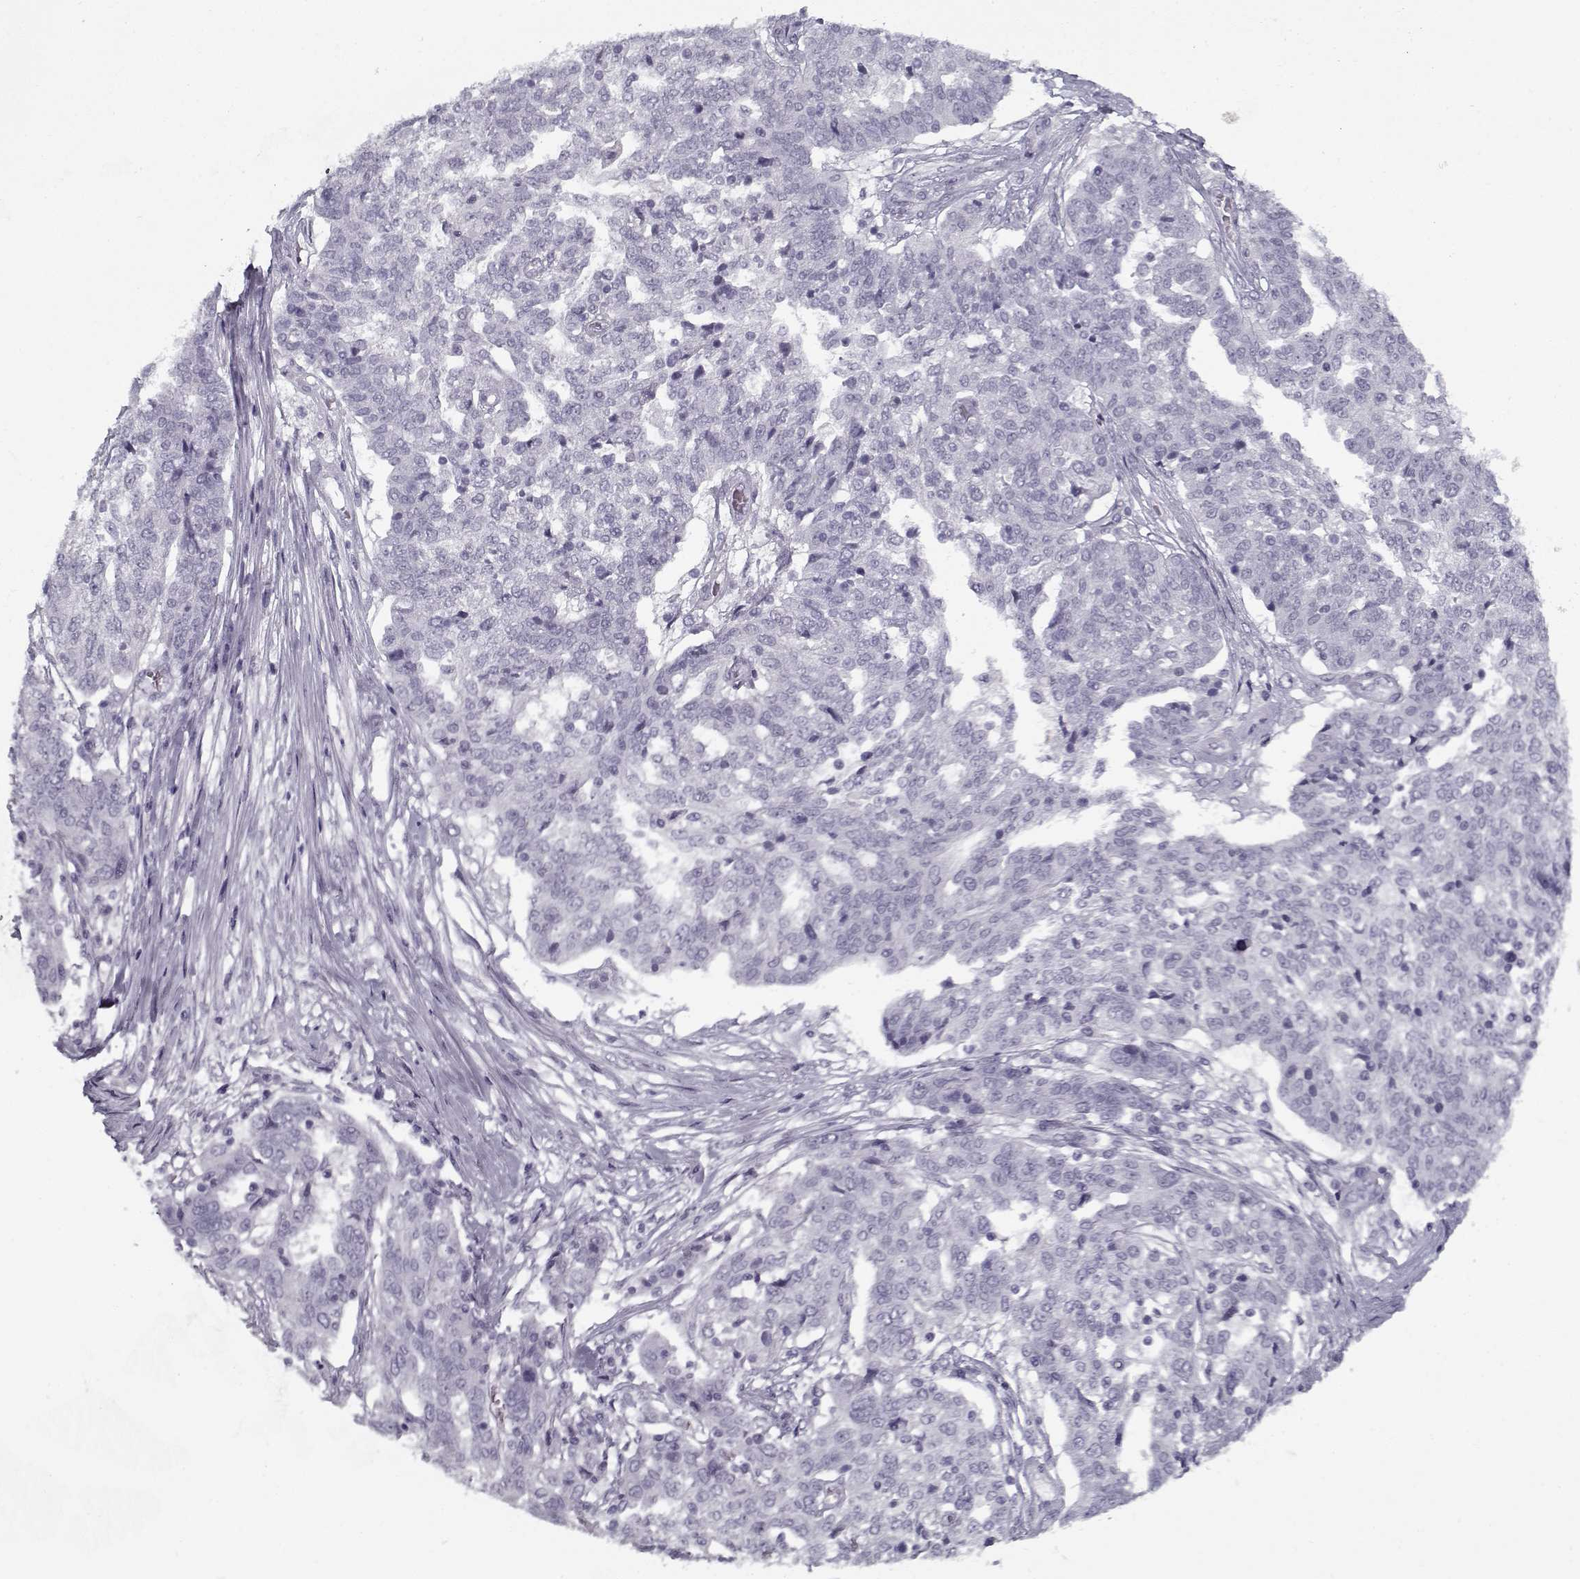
{"staining": {"intensity": "negative", "quantity": "none", "location": "none"}, "tissue": "ovarian cancer", "cell_type": "Tumor cells", "image_type": "cancer", "snomed": [{"axis": "morphology", "description": "Cystadenocarcinoma, serous, NOS"}, {"axis": "topography", "description": "Ovary"}], "caption": "Protein analysis of serous cystadenocarcinoma (ovarian) exhibits no significant staining in tumor cells.", "gene": "SPACA9", "patient": {"sex": "female", "age": 67}}